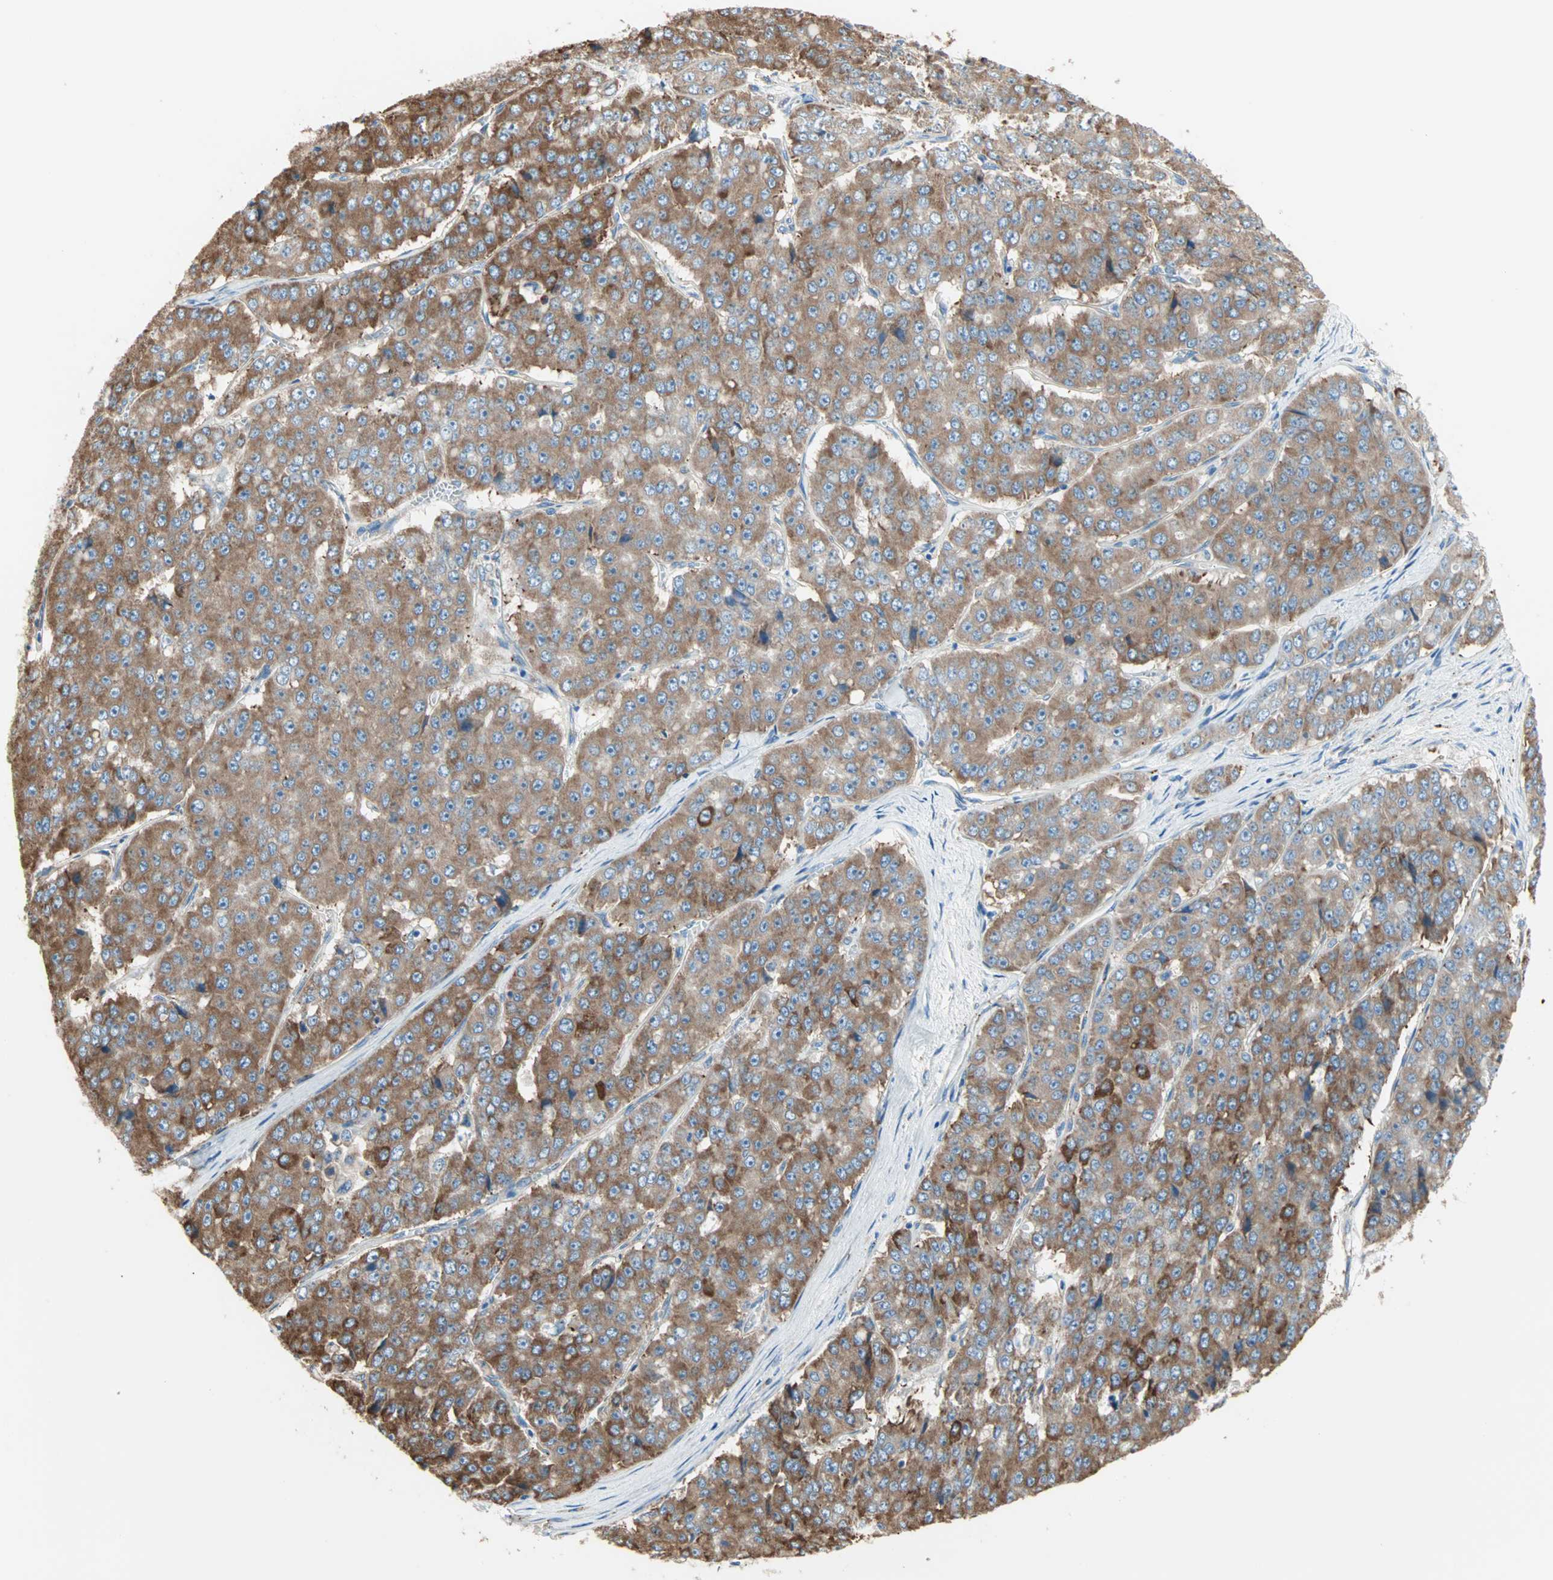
{"staining": {"intensity": "moderate", "quantity": ">75%", "location": "cytoplasmic/membranous"}, "tissue": "pancreatic cancer", "cell_type": "Tumor cells", "image_type": "cancer", "snomed": [{"axis": "morphology", "description": "Adenocarcinoma, NOS"}, {"axis": "topography", "description": "Pancreas"}], "caption": "This is a photomicrograph of immunohistochemistry staining of pancreatic cancer (adenocarcinoma), which shows moderate expression in the cytoplasmic/membranous of tumor cells.", "gene": "PLCXD1", "patient": {"sex": "male", "age": 50}}